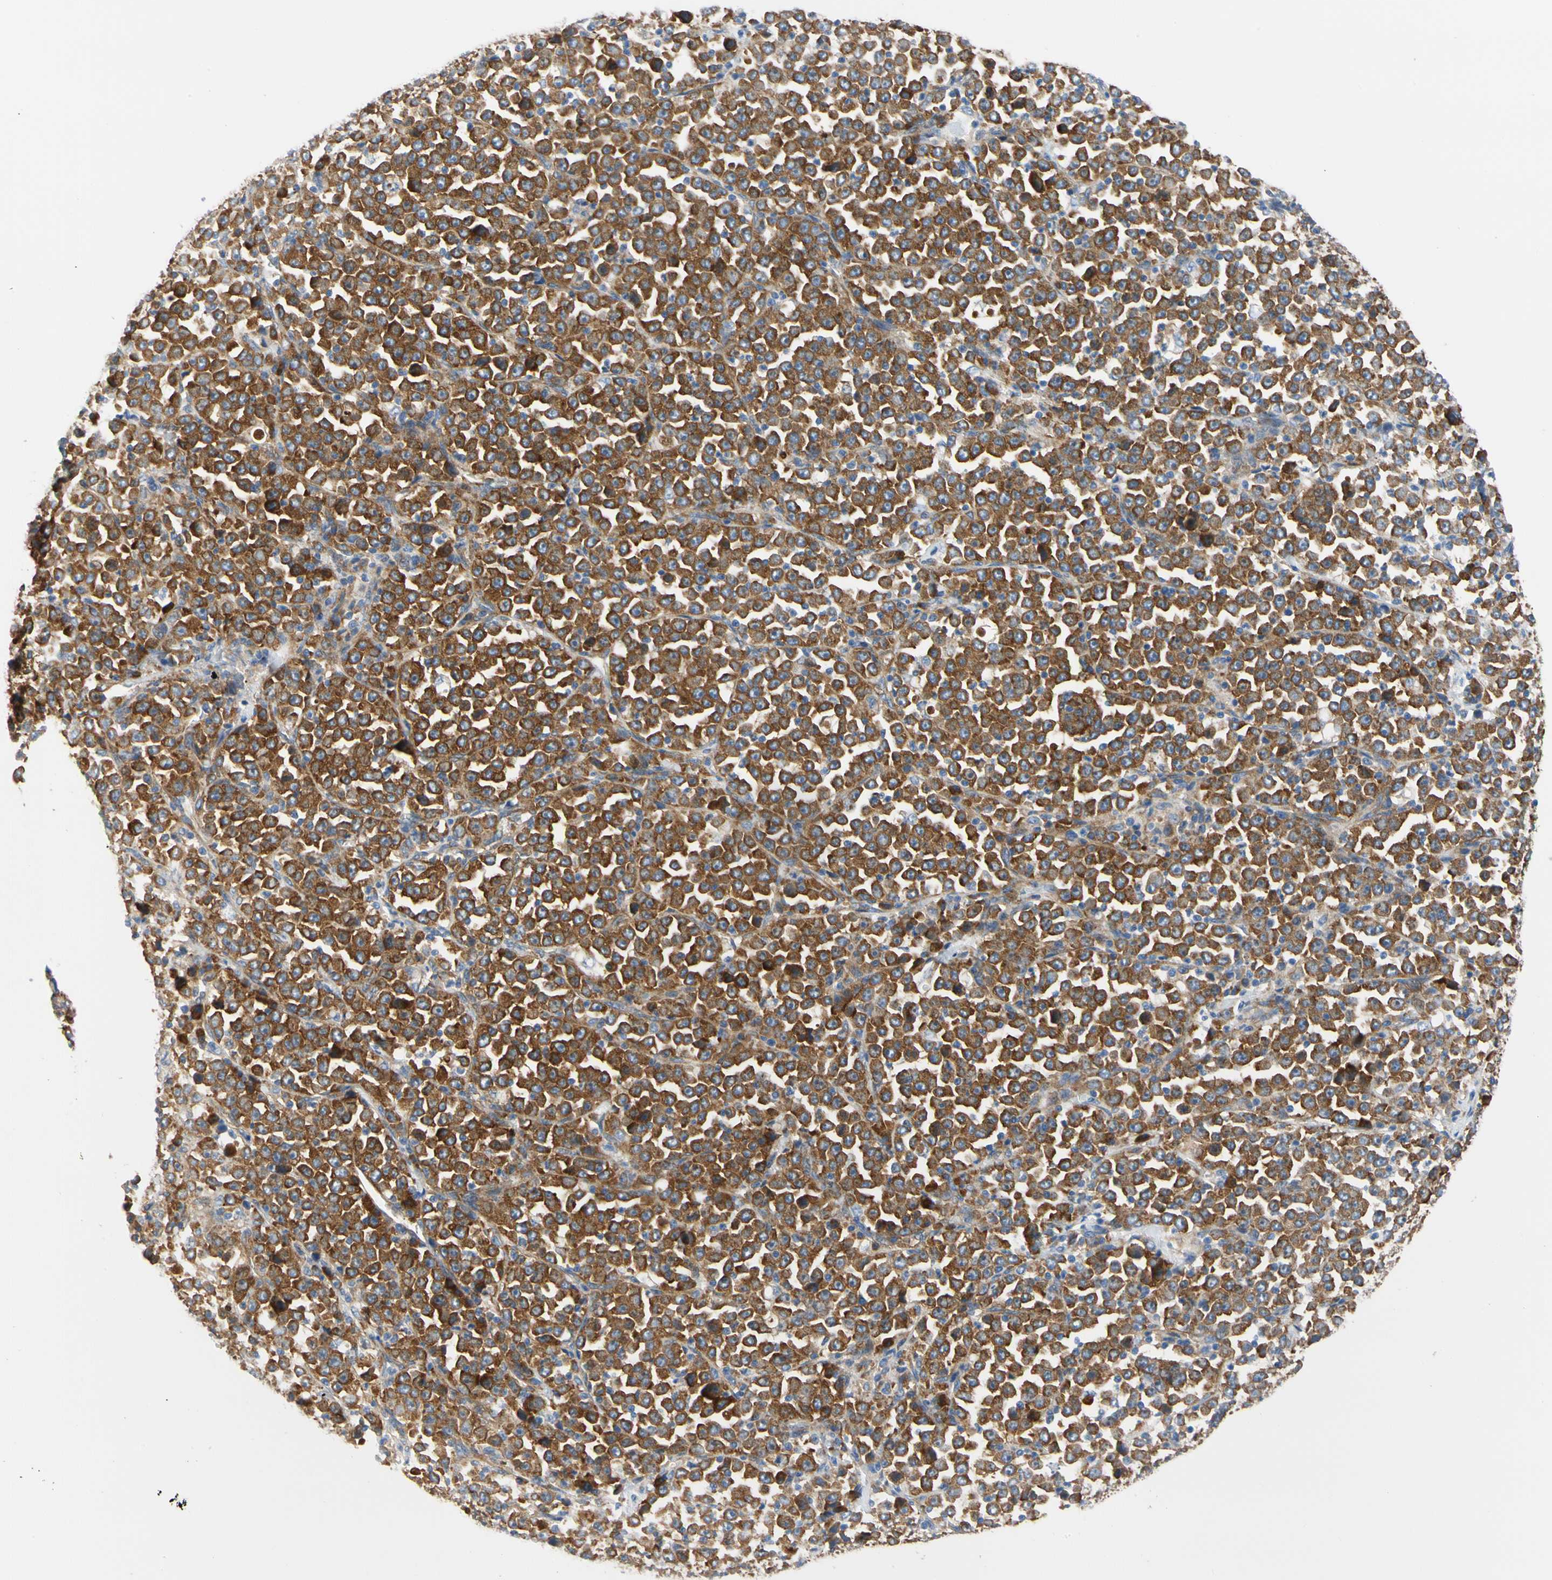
{"staining": {"intensity": "strong", "quantity": ">75%", "location": "cytoplasmic/membranous"}, "tissue": "stomach cancer", "cell_type": "Tumor cells", "image_type": "cancer", "snomed": [{"axis": "morphology", "description": "Normal tissue, NOS"}, {"axis": "morphology", "description": "Adenocarcinoma, NOS"}, {"axis": "topography", "description": "Stomach, upper"}, {"axis": "topography", "description": "Stomach"}], "caption": "About >75% of tumor cells in human stomach adenocarcinoma reveal strong cytoplasmic/membranous protein expression as visualized by brown immunohistochemical staining.", "gene": "GPHN", "patient": {"sex": "male", "age": 59}}